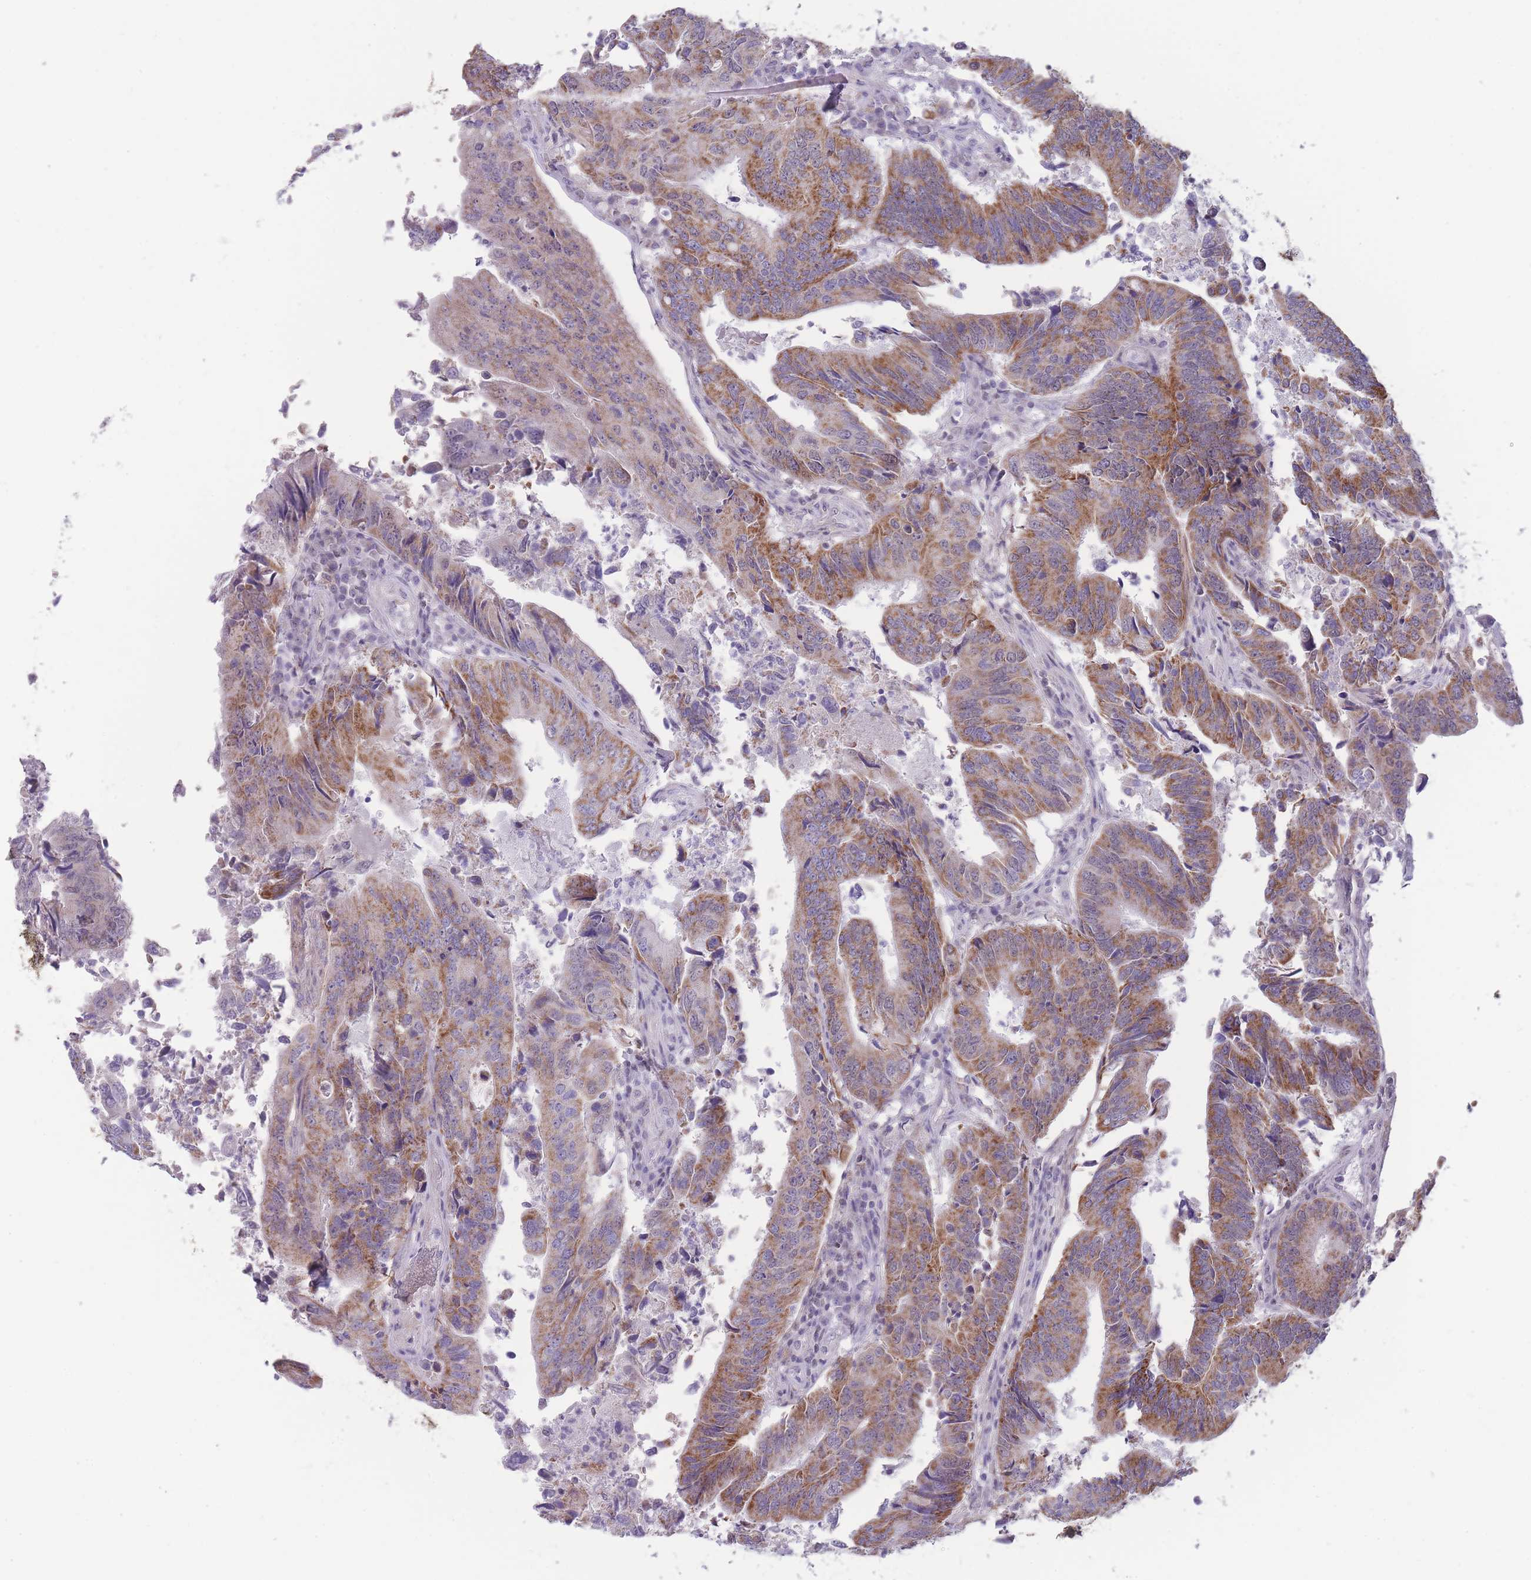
{"staining": {"intensity": "moderate", "quantity": ">75%", "location": "cytoplasmic/membranous"}, "tissue": "colorectal cancer", "cell_type": "Tumor cells", "image_type": "cancer", "snomed": [{"axis": "morphology", "description": "Adenocarcinoma, NOS"}, {"axis": "topography", "description": "Colon"}], "caption": "Colorectal adenocarcinoma was stained to show a protein in brown. There is medium levels of moderate cytoplasmic/membranous positivity in about >75% of tumor cells.", "gene": "ZBTB24", "patient": {"sex": "female", "age": 67}}